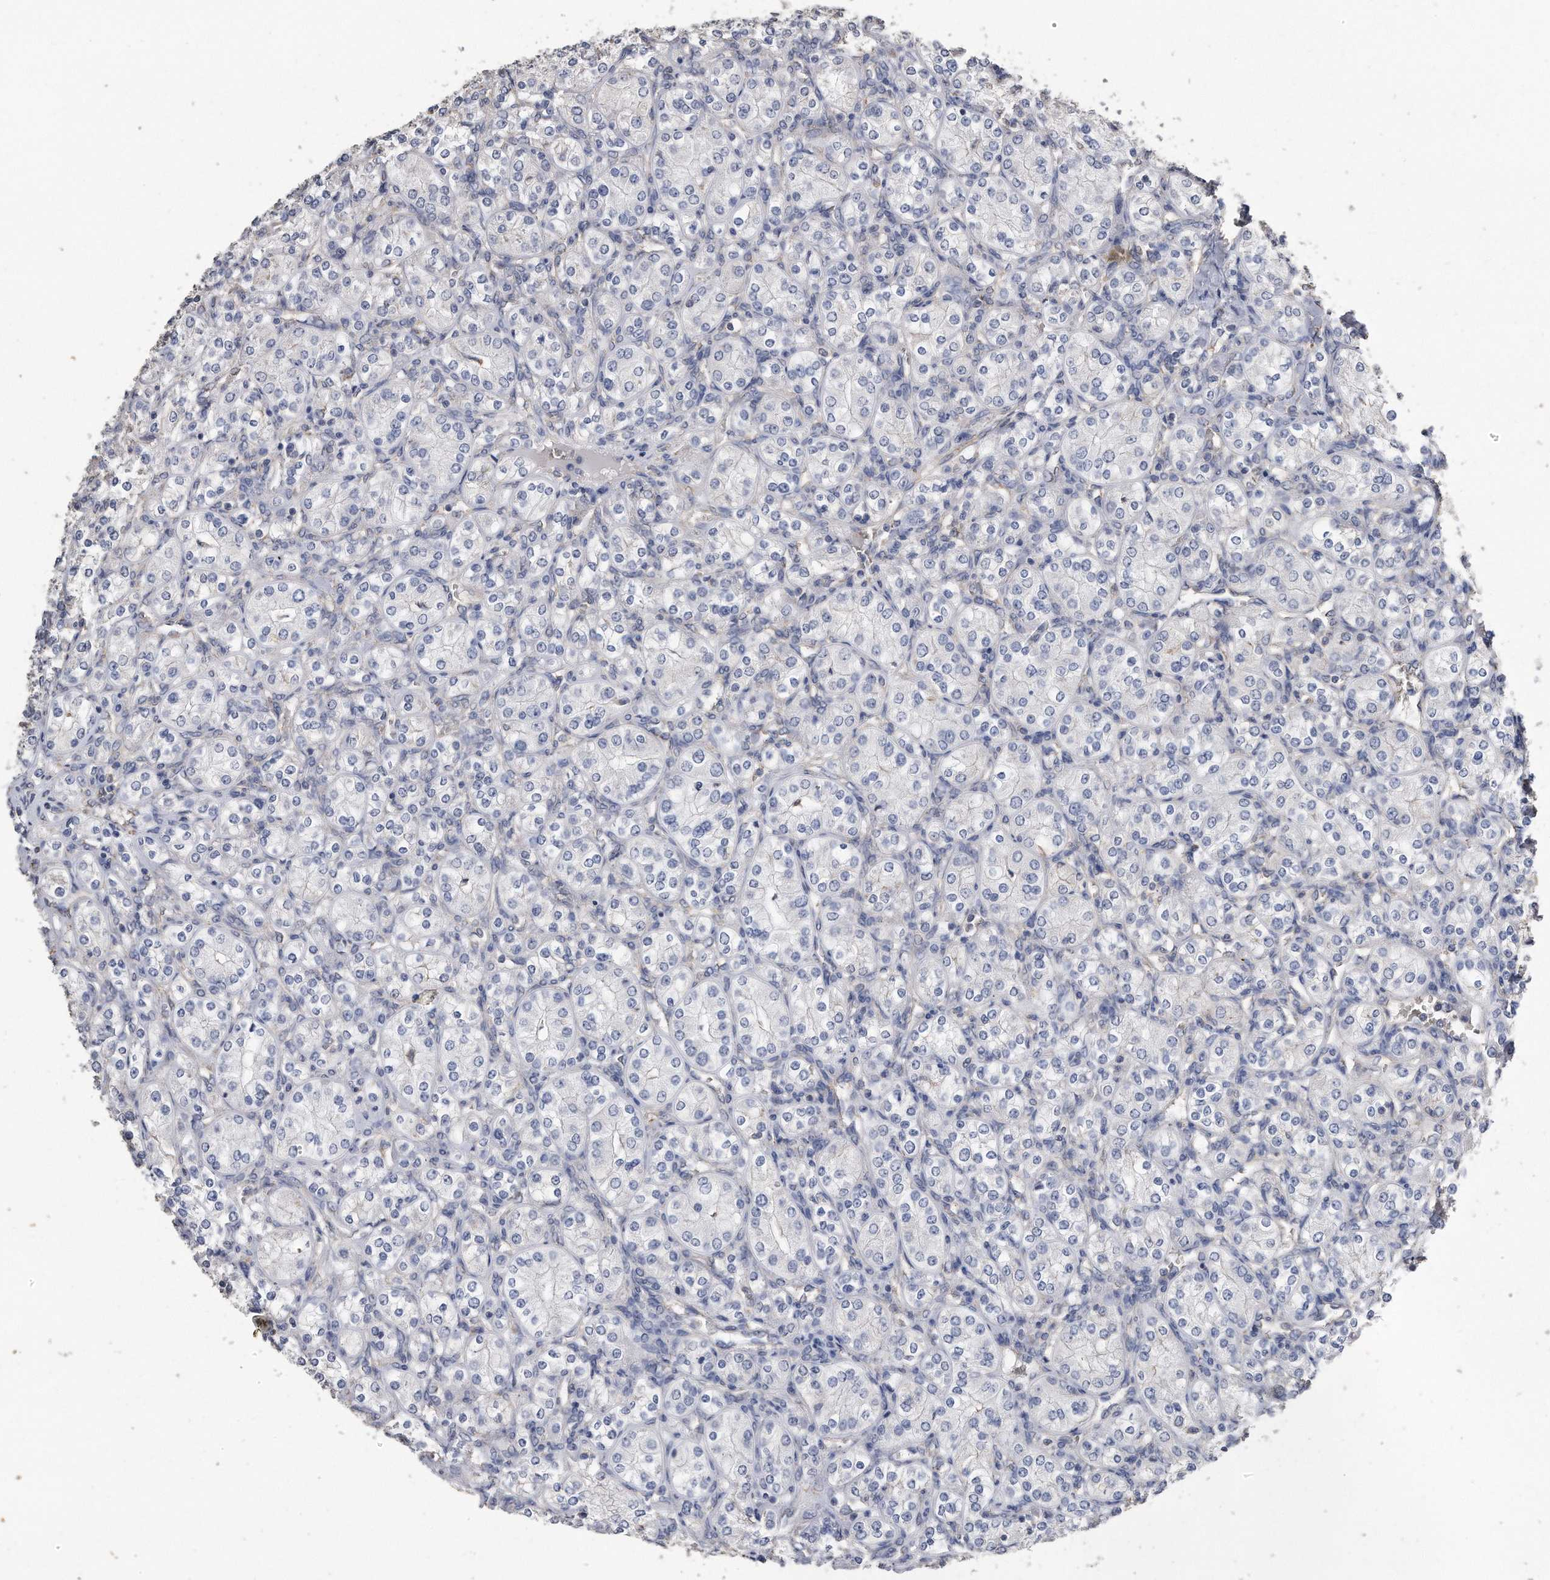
{"staining": {"intensity": "negative", "quantity": "none", "location": "none"}, "tissue": "renal cancer", "cell_type": "Tumor cells", "image_type": "cancer", "snomed": [{"axis": "morphology", "description": "Adenocarcinoma, NOS"}, {"axis": "topography", "description": "Kidney"}], "caption": "Adenocarcinoma (renal) was stained to show a protein in brown. There is no significant staining in tumor cells.", "gene": "CDCP1", "patient": {"sex": "male", "age": 77}}